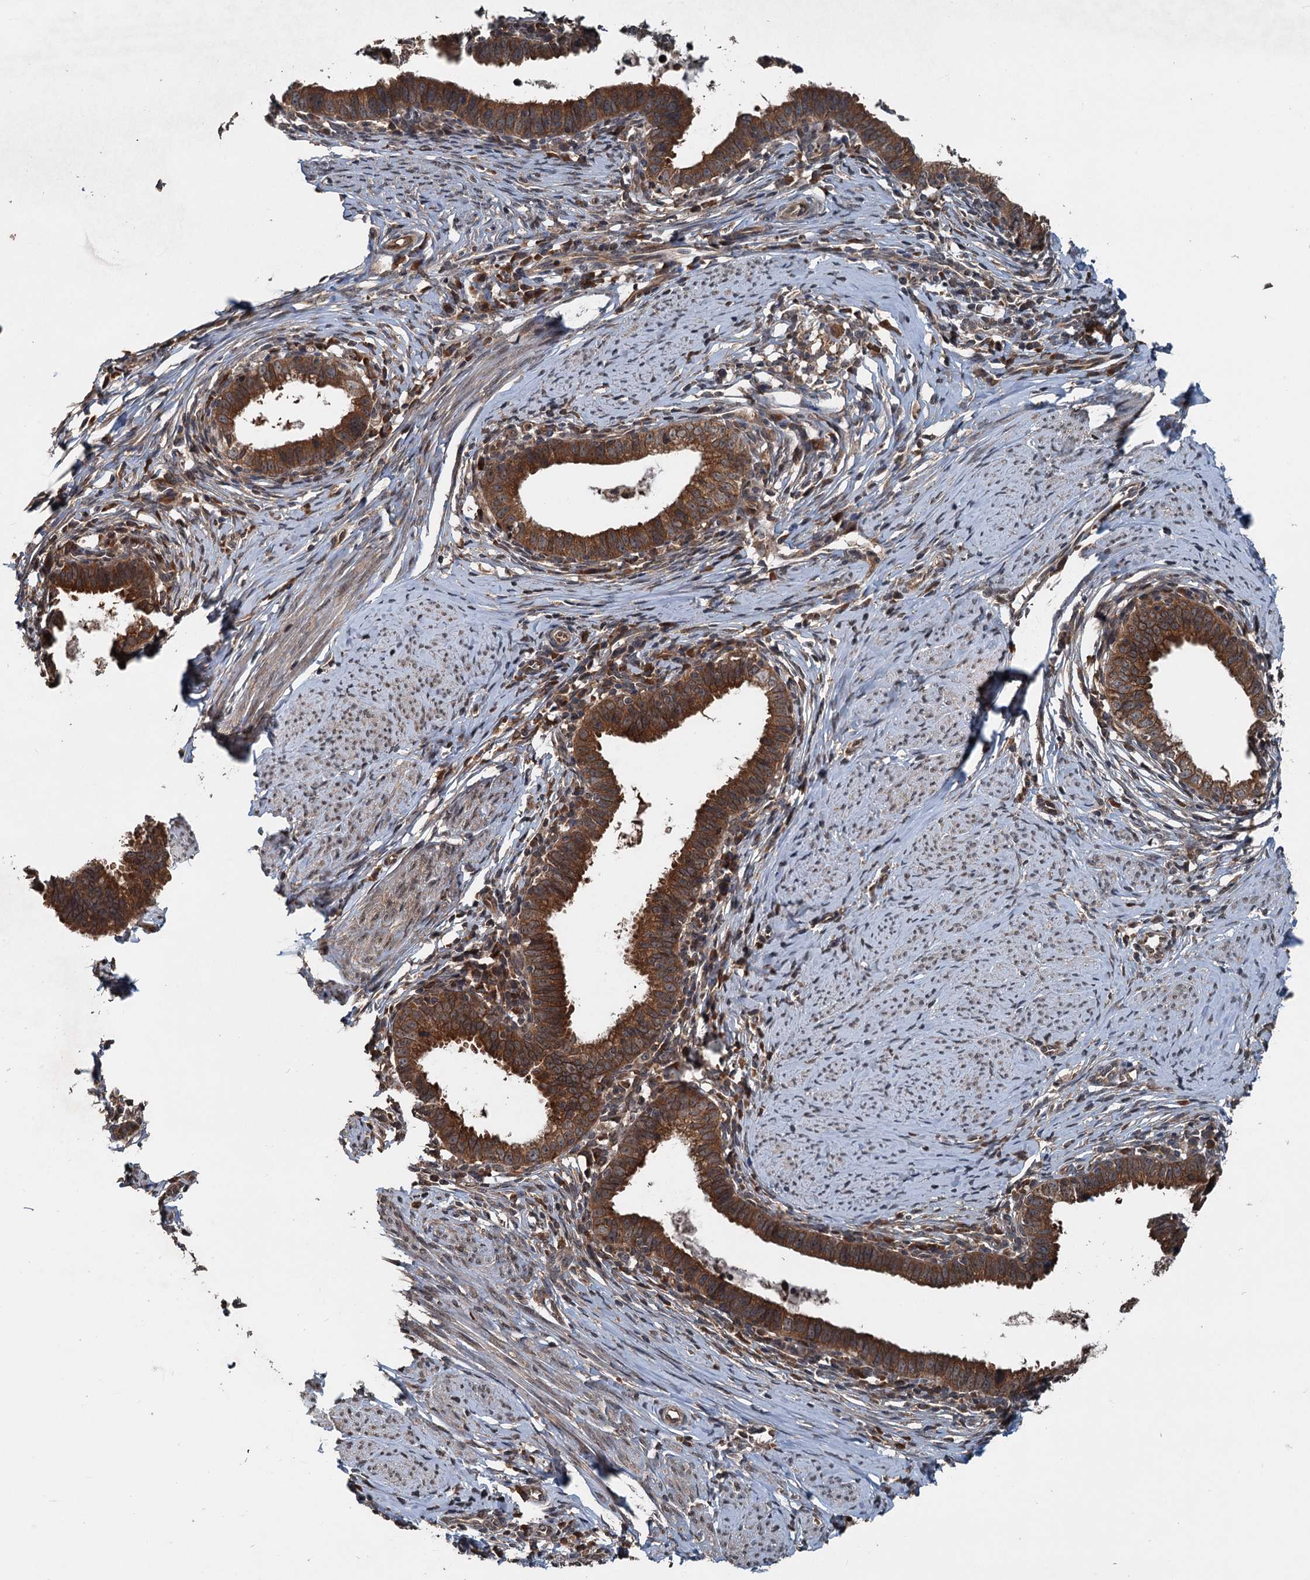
{"staining": {"intensity": "strong", "quantity": ">75%", "location": "cytoplasmic/membranous"}, "tissue": "cervical cancer", "cell_type": "Tumor cells", "image_type": "cancer", "snomed": [{"axis": "morphology", "description": "Adenocarcinoma, NOS"}, {"axis": "topography", "description": "Cervix"}], "caption": "The immunohistochemical stain labels strong cytoplasmic/membranous expression in tumor cells of adenocarcinoma (cervical) tissue.", "gene": "N4BP2L2", "patient": {"sex": "female", "age": 36}}